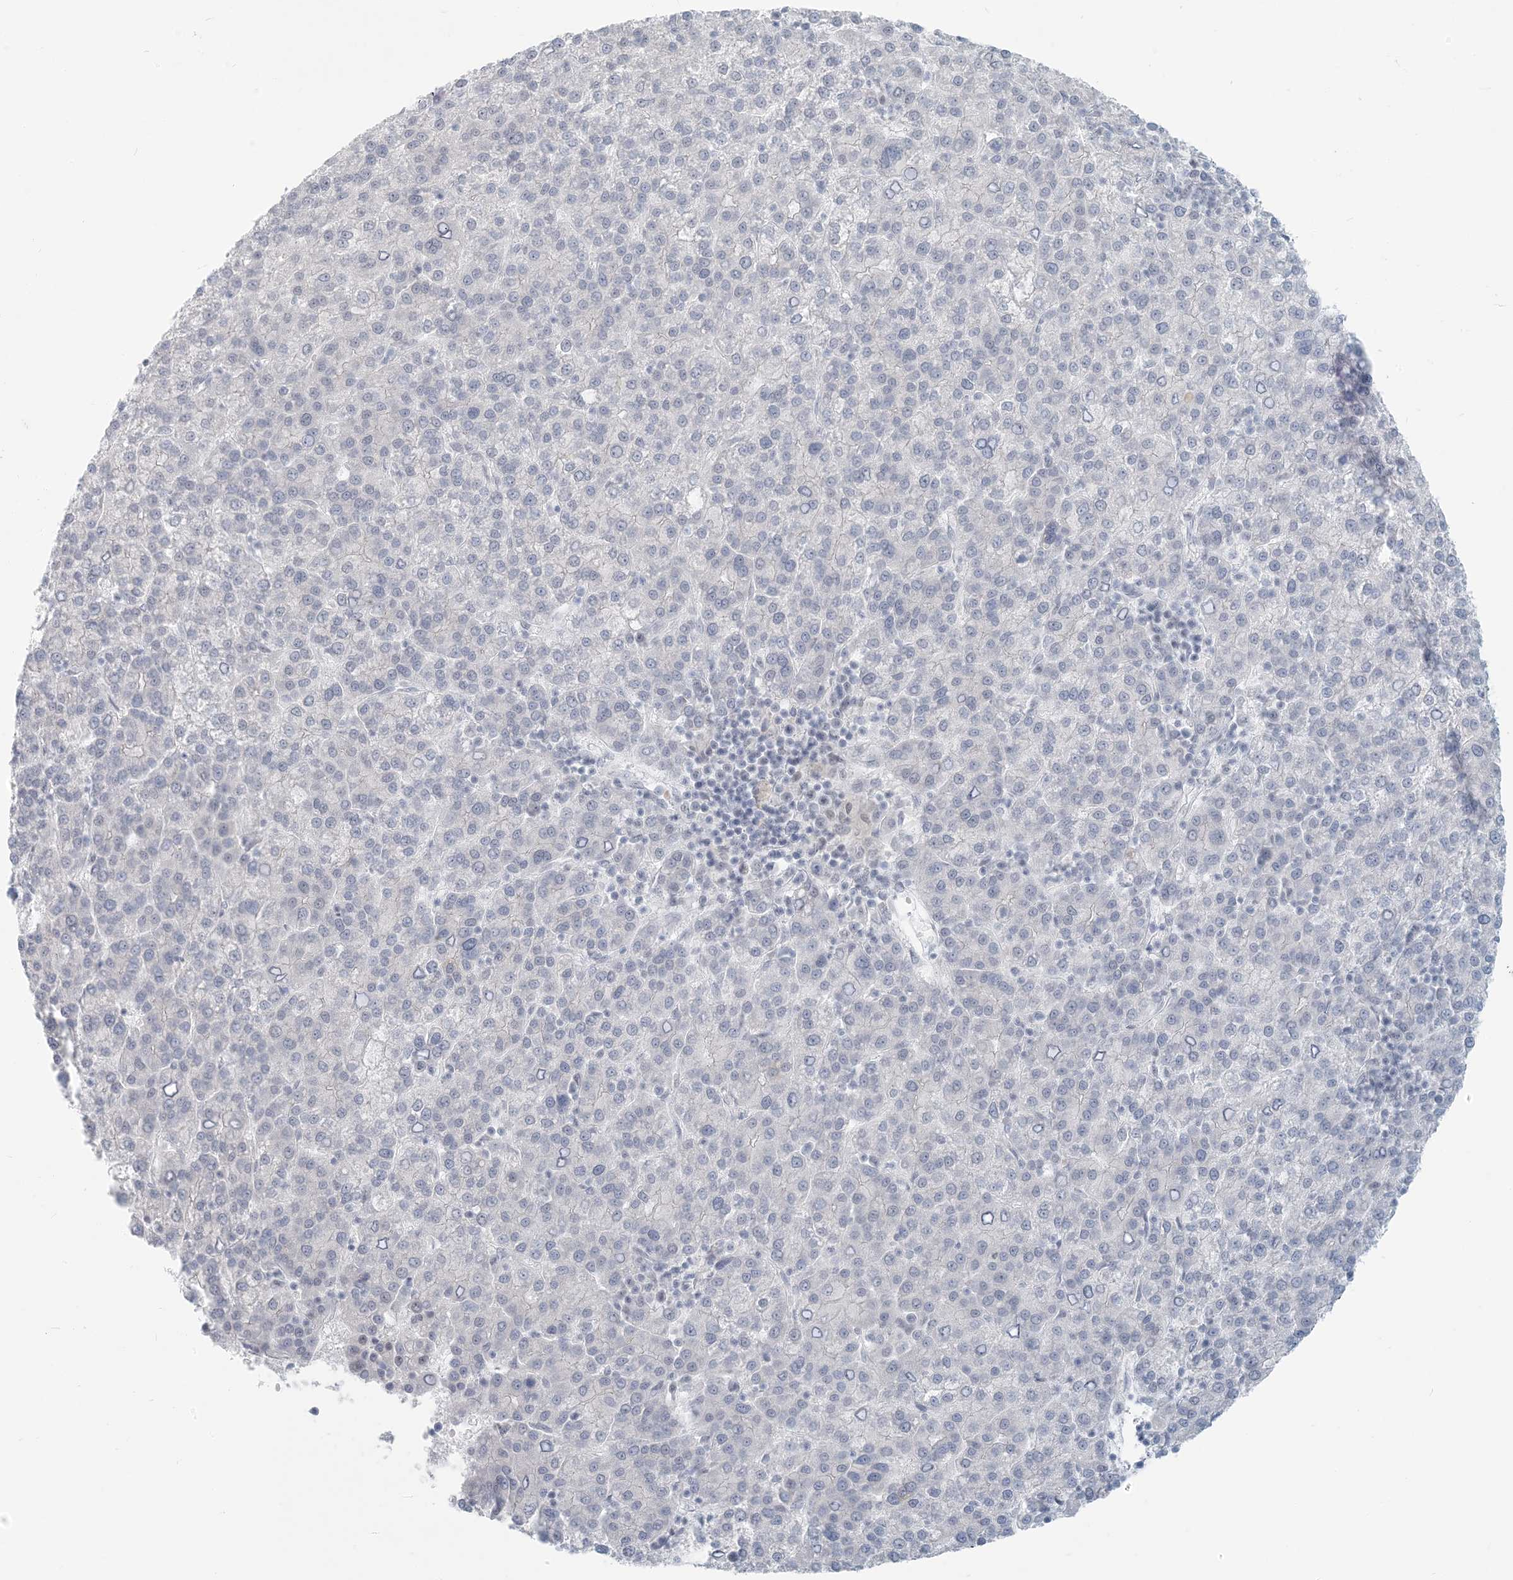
{"staining": {"intensity": "negative", "quantity": "none", "location": "none"}, "tissue": "liver cancer", "cell_type": "Tumor cells", "image_type": "cancer", "snomed": [{"axis": "morphology", "description": "Carcinoma, Hepatocellular, NOS"}, {"axis": "topography", "description": "Liver"}], "caption": "Immunohistochemistry (IHC) micrograph of neoplastic tissue: human hepatocellular carcinoma (liver) stained with DAB (3,3'-diaminobenzidine) shows no significant protein staining in tumor cells.", "gene": "SCML1", "patient": {"sex": "female", "age": 58}}